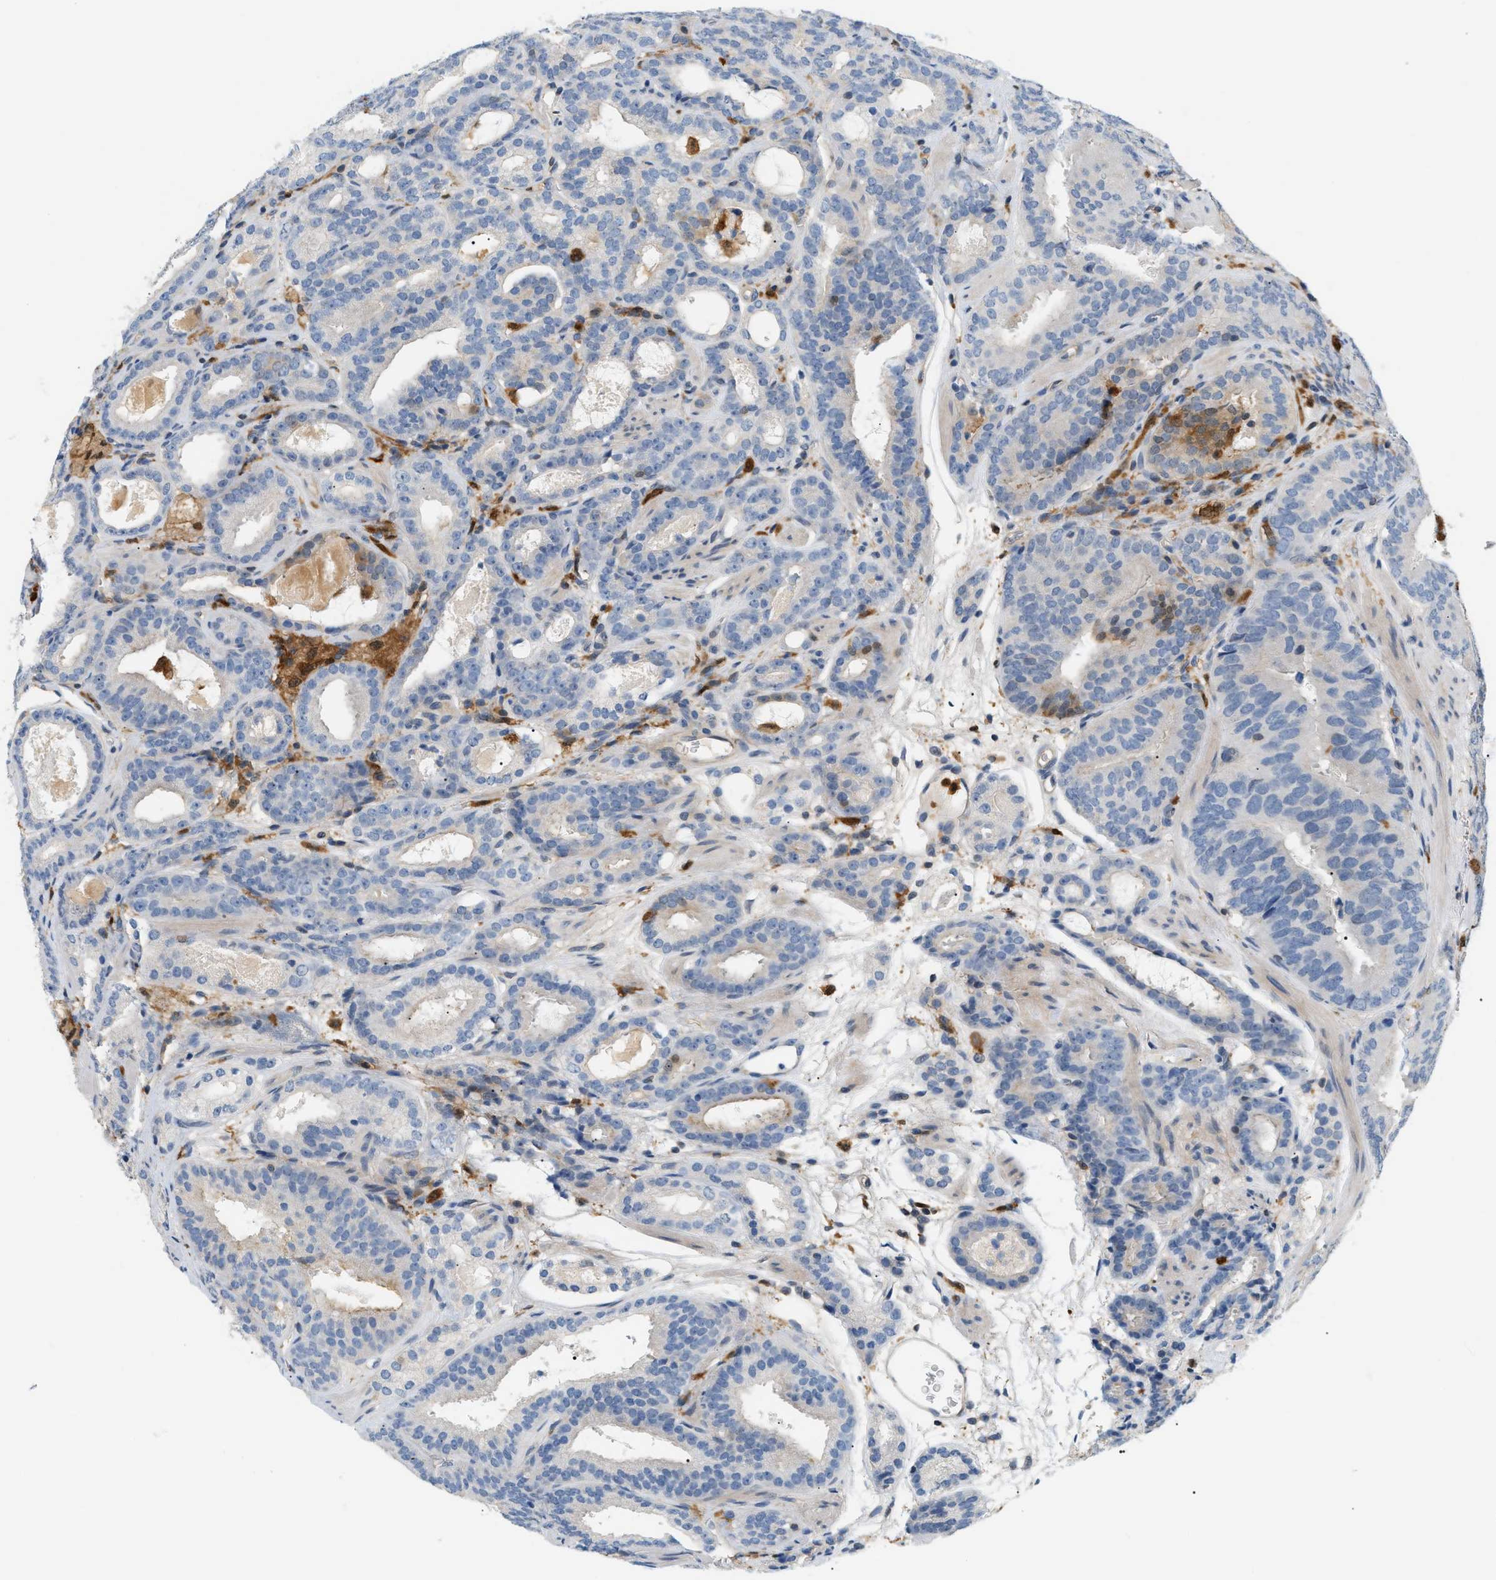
{"staining": {"intensity": "negative", "quantity": "none", "location": "none"}, "tissue": "prostate cancer", "cell_type": "Tumor cells", "image_type": "cancer", "snomed": [{"axis": "morphology", "description": "Adenocarcinoma, Low grade"}, {"axis": "topography", "description": "Prostate"}], "caption": "Protein analysis of prostate low-grade adenocarcinoma displays no significant expression in tumor cells.", "gene": "PYCARD", "patient": {"sex": "male", "age": 69}}